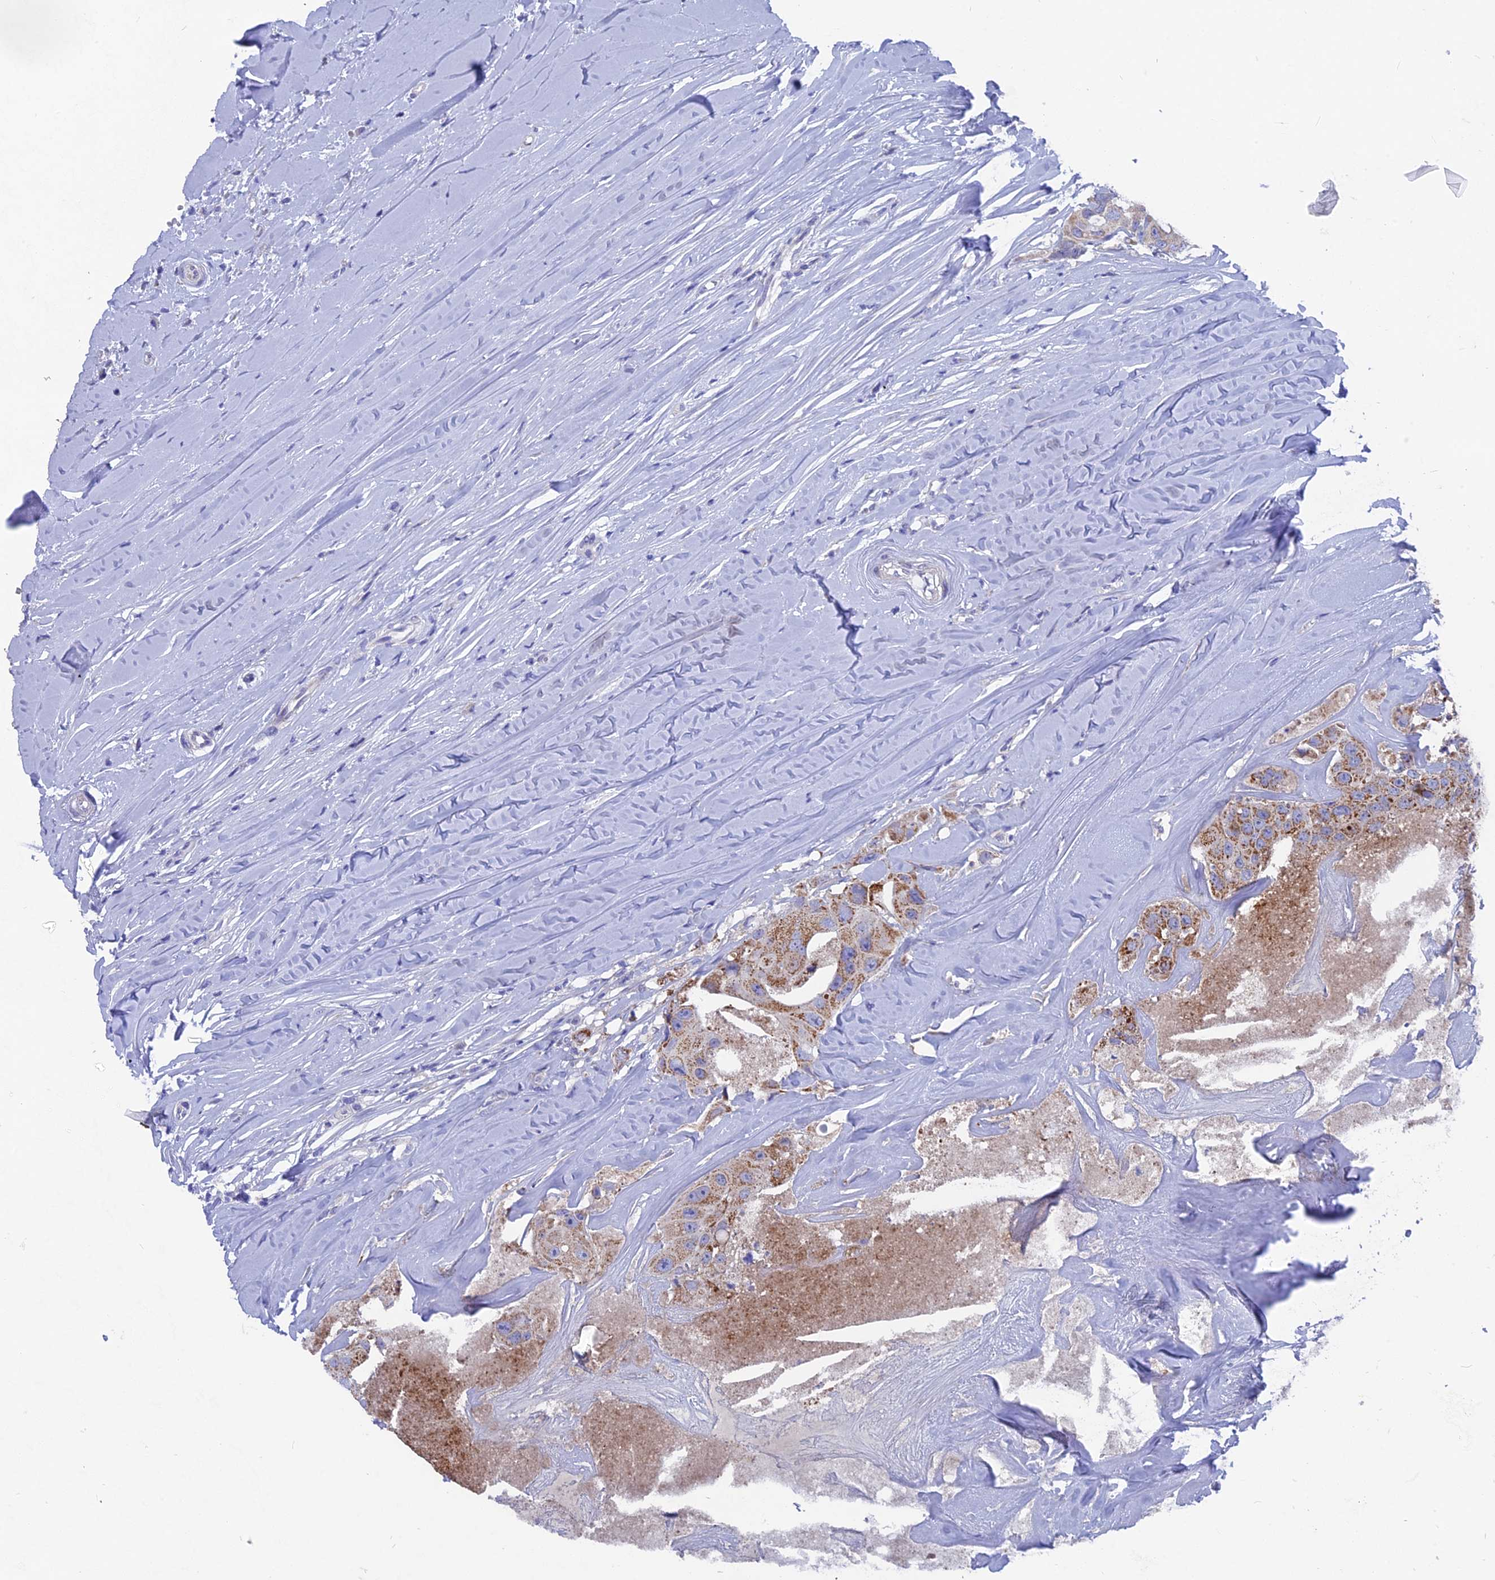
{"staining": {"intensity": "moderate", "quantity": ">75%", "location": "cytoplasmic/membranous"}, "tissue": "head and neck cancer", "cell_type": "Tumor cells", "image_type": "cancer", "snomed": [{"axis": "morphology", "description": "Adenocarcinoma, NOS"}, {"axis": "morphology", "description": "Adenocarcinoma, metastatic, NOS"}, {"axis": "topography", "description": "Head-Neck"}], "caption": "The micrograph exhibits staining of head and neck cancer, revealing moderate cytoplasmic/membranous protein staining (brown color) within tumor cells. The staining is performed using DAB brown chromogen to label protein expression. The nuclei are counter-stained blue using hematoxylin.", "gene": "AK4", "patient": {"sex": "male", "age": 75}}